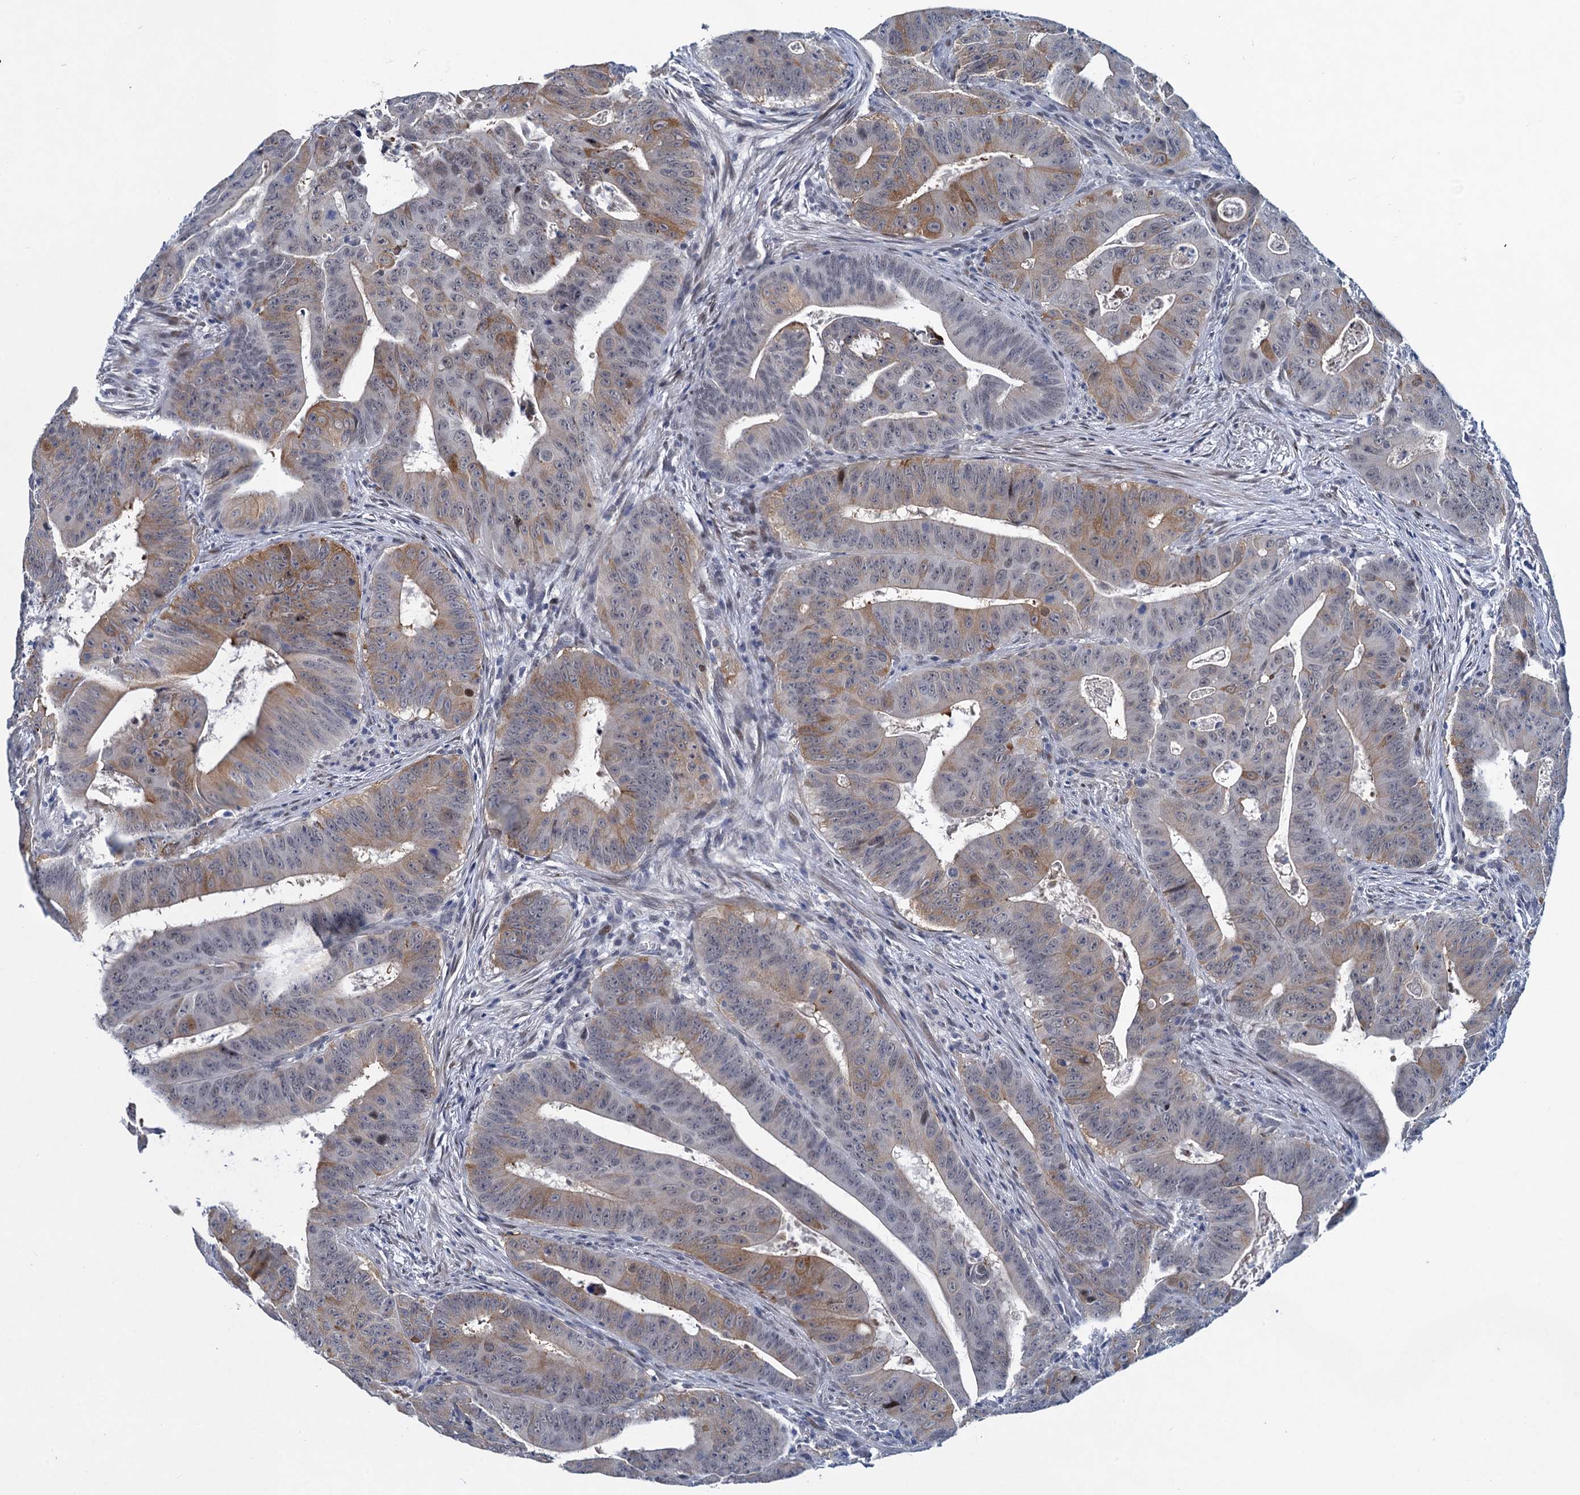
{"staining": {"intensity": "moderate", "quantity": "<25%", "location": "cytoplasmic/membranous"}, "tissue": "colorectal cancer", "cell_type": "Tumor cells", "image_type": "cancer", "snomed": [{"axis": "morphology", "description": "Adenocarcinoma, NOS"}, {"axis": "topography", "description": "Rectum"}], "caption": "Colorectal adenocarcinoma was stained to show a protein in brown. There is low levels of moderate cytoplasmic/membranous expression in approximately <25% of tumor cells.", "gene": "ATOSA", "patient": {"sex": "female", "age": 75}}